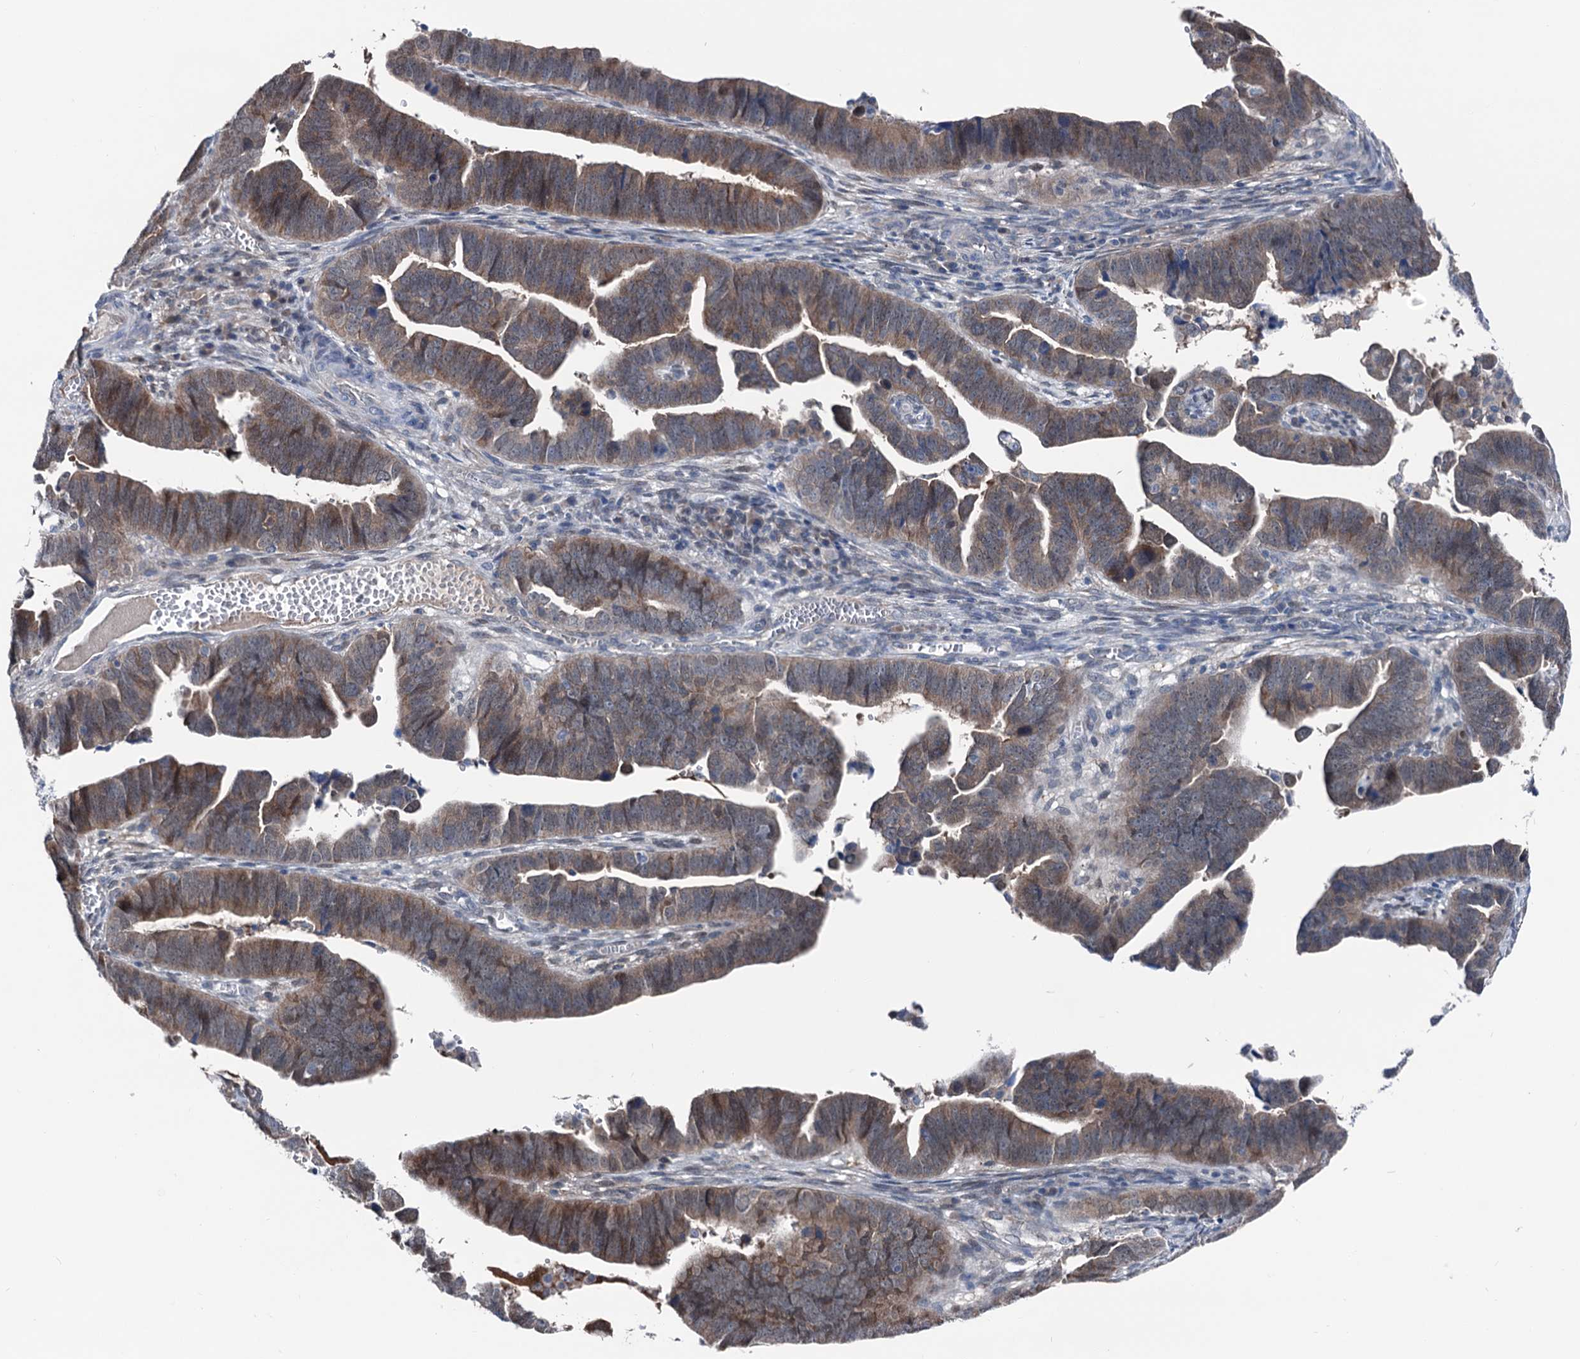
{"staining": {"intensity": "moderate", "quantity": ">75%", "location": "cytoplasmic/membranous"}, "tissue": "endometrial cancer", "cell_type": "Tumor cells", "image_type": "cancer", "snomed": [{"axis": "morphology", "description": "Adenocarcinoma, NOS"}, {"axis": "topography", "description": "Endometrium"}], "caption": "Moderate cytoplasmic/membranous protein positivity is appreciated in about >75% of tumor cells in adenocarcinoma (endometrial).", "gene": "GLO1", "patient": {"sex": "female", "age": 75}}